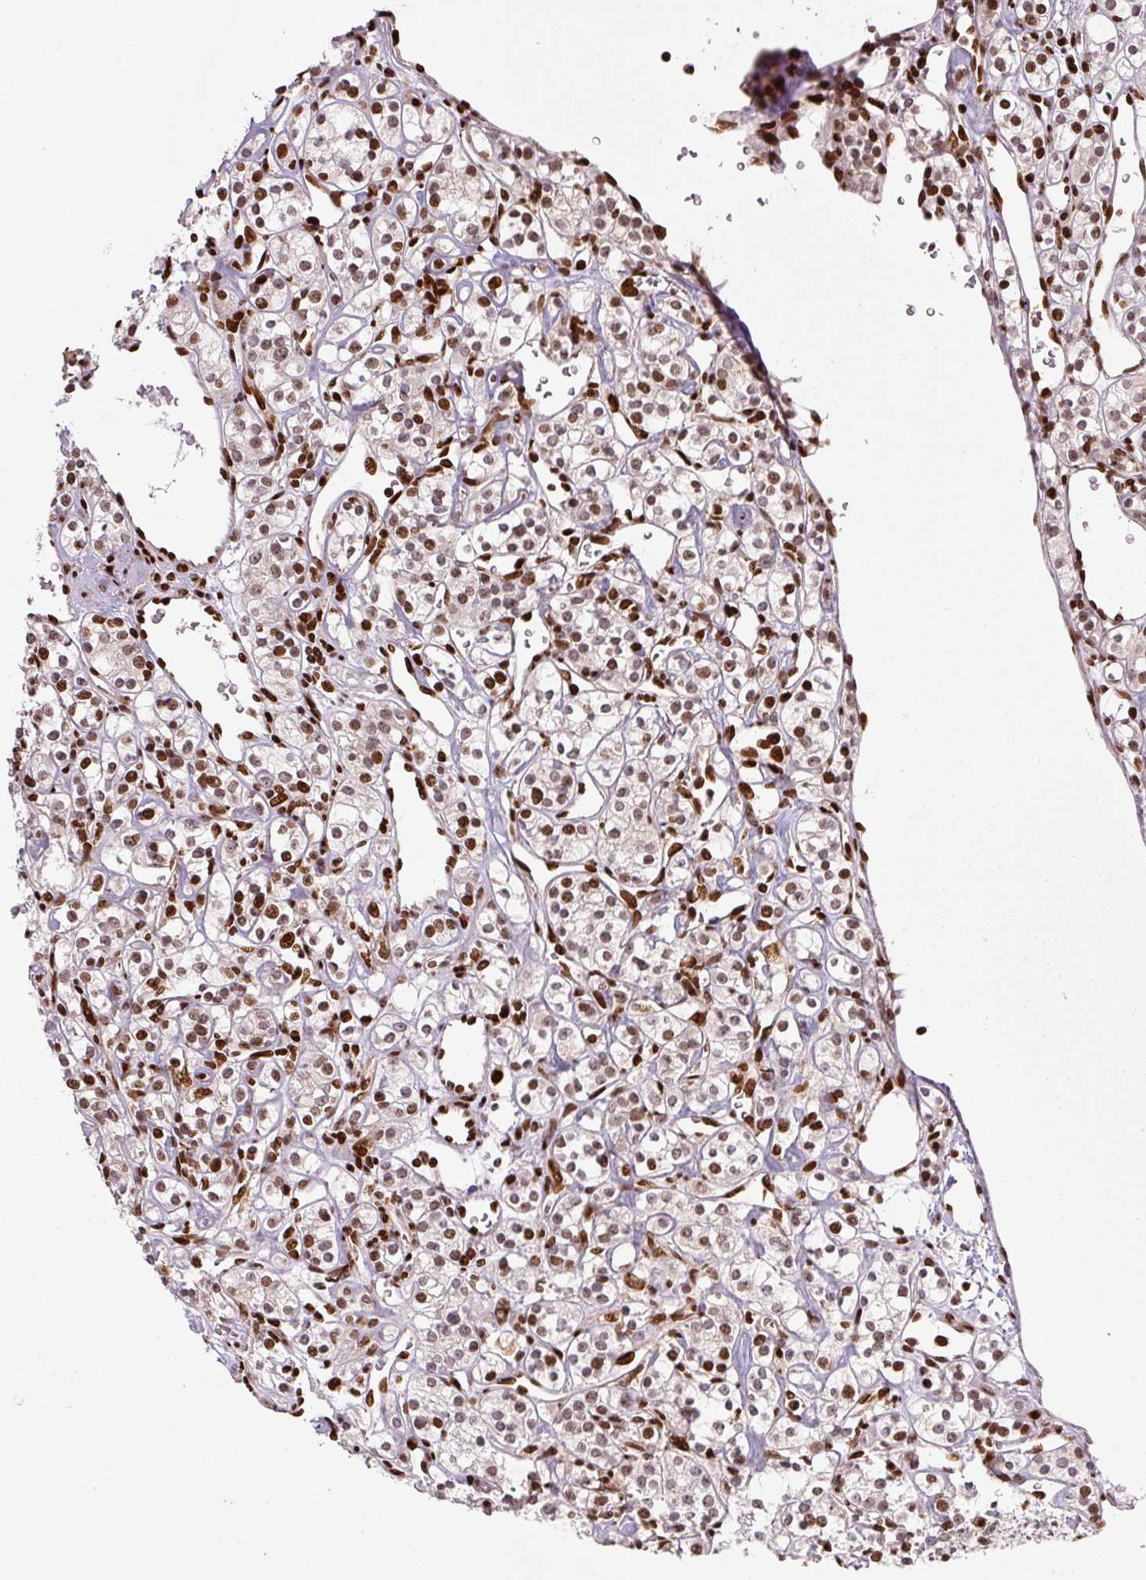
{"staining": {"intensity": "moderate", "quantity": "25%-75%", "location": "nuclear"}, "tissue": "renal cancer", "cell_type": "Tumor cells", "image_type": "cancer", "snomed": [{"axis": "morphology", "description": "Adenocarcinoma, NOS"}, {"axis": "topography", "description": "Kidney"}], "caption": "There is medium levels of moderate nuclear expression in tumor cells of adenocarcinoma (renal), as demonstrated by immunohistochemical staining (brown color).", "gene": "PYDC2", "patient": {"sex": "male", "age": 77}}